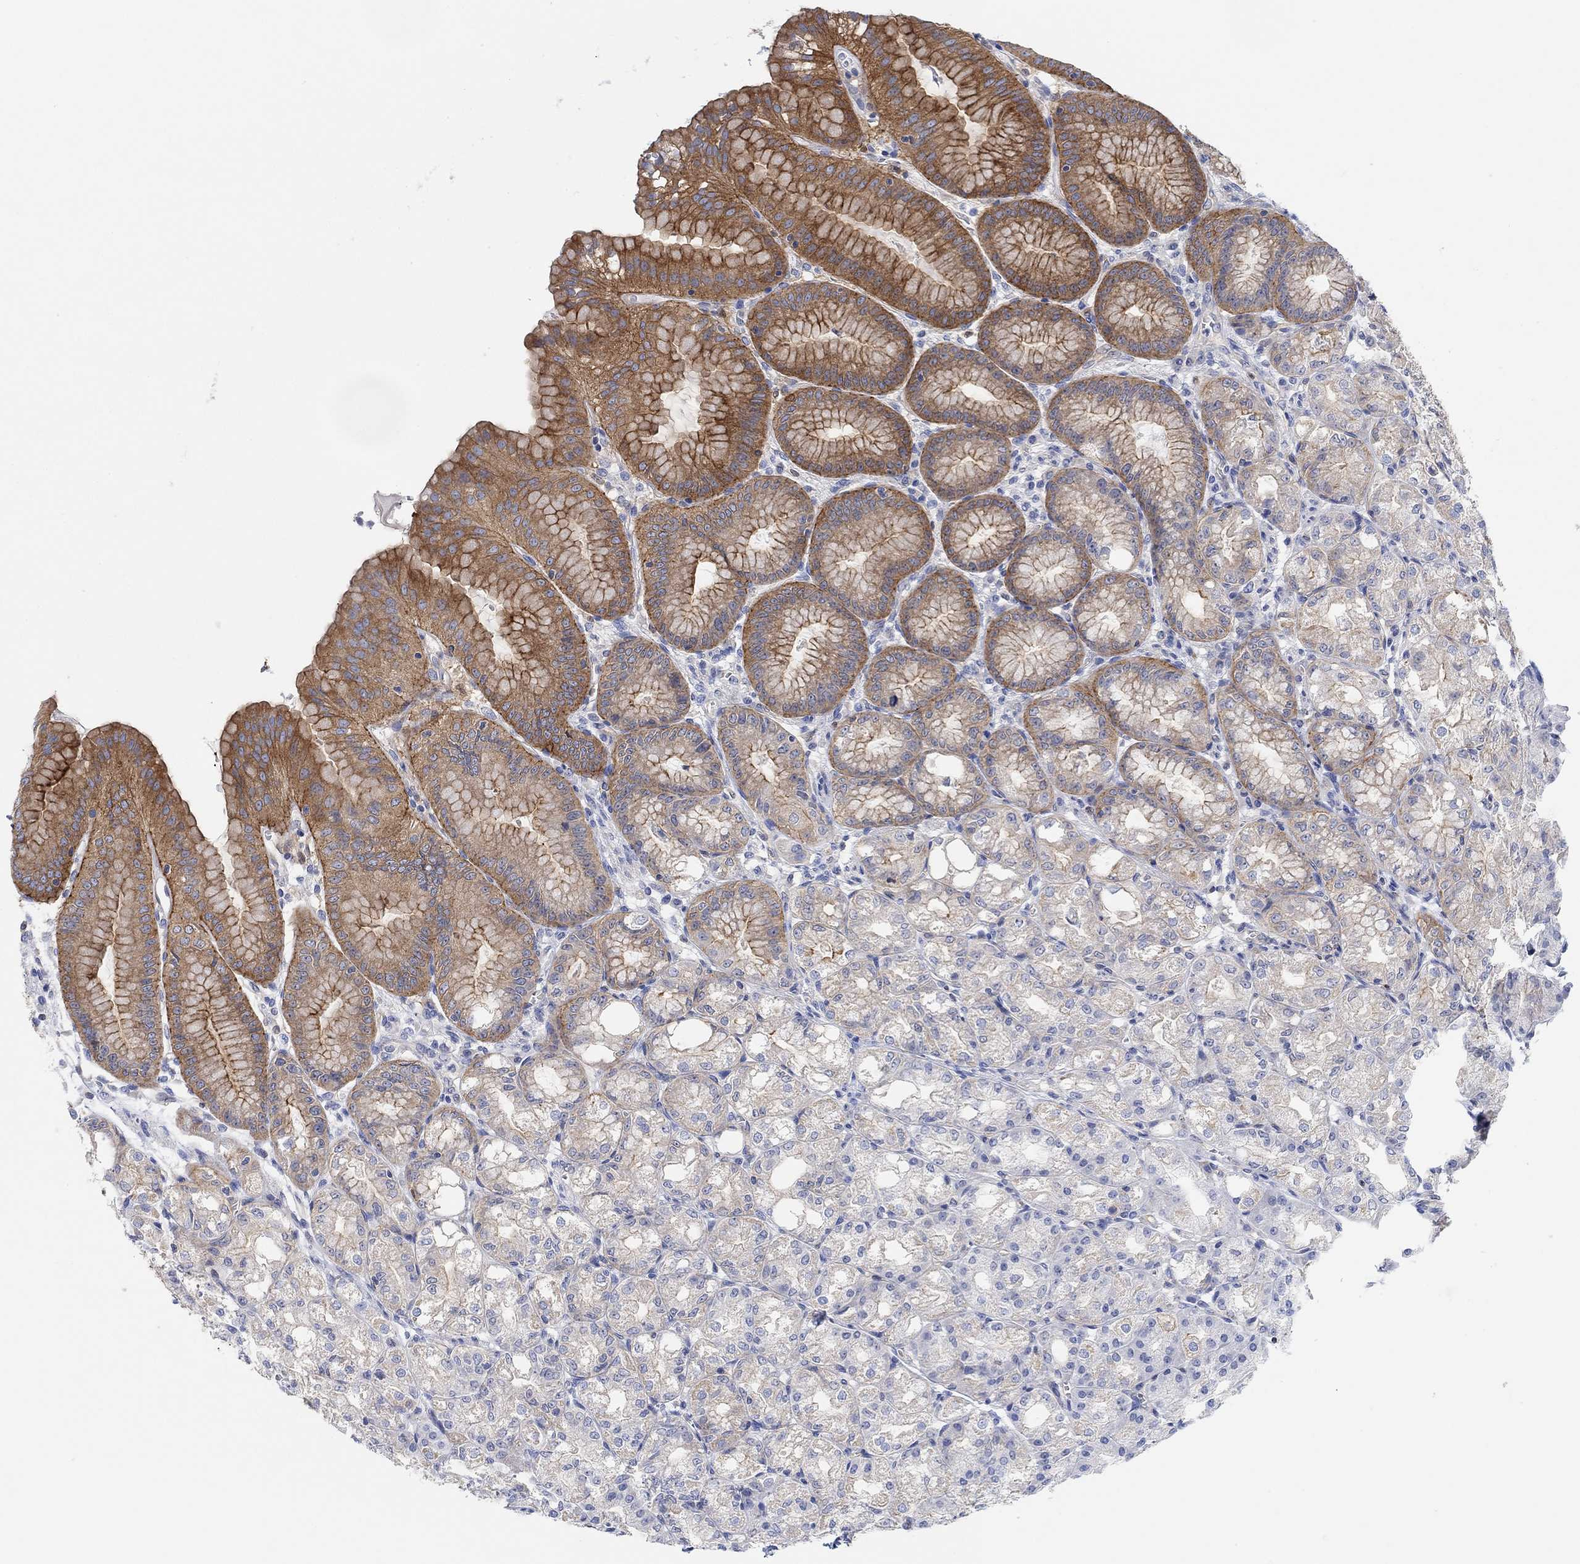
{"staining": {"intensity": "strong", "quantity": "<25%", "location": "cytoplasmic/membranous"}, "tissue": "stomach", "cell_type": "Glandular cells", "image_type": "normal", "snomed": [{"axis": "morphology", "description": "Normal tissue, NOS"}, {"axis": "topography", "description": "Stomach"}], "caption": "This image displays unremarkable stomach stained with immunohistochemistry (IHC) to label a protein in brown. The cytoplasmic/membranous of glandular cells show strong positivity for the protein. Nuclei are counter-stained blue.", "gene": "RGS1", "patient": {"sex": "male", "age": 71}}